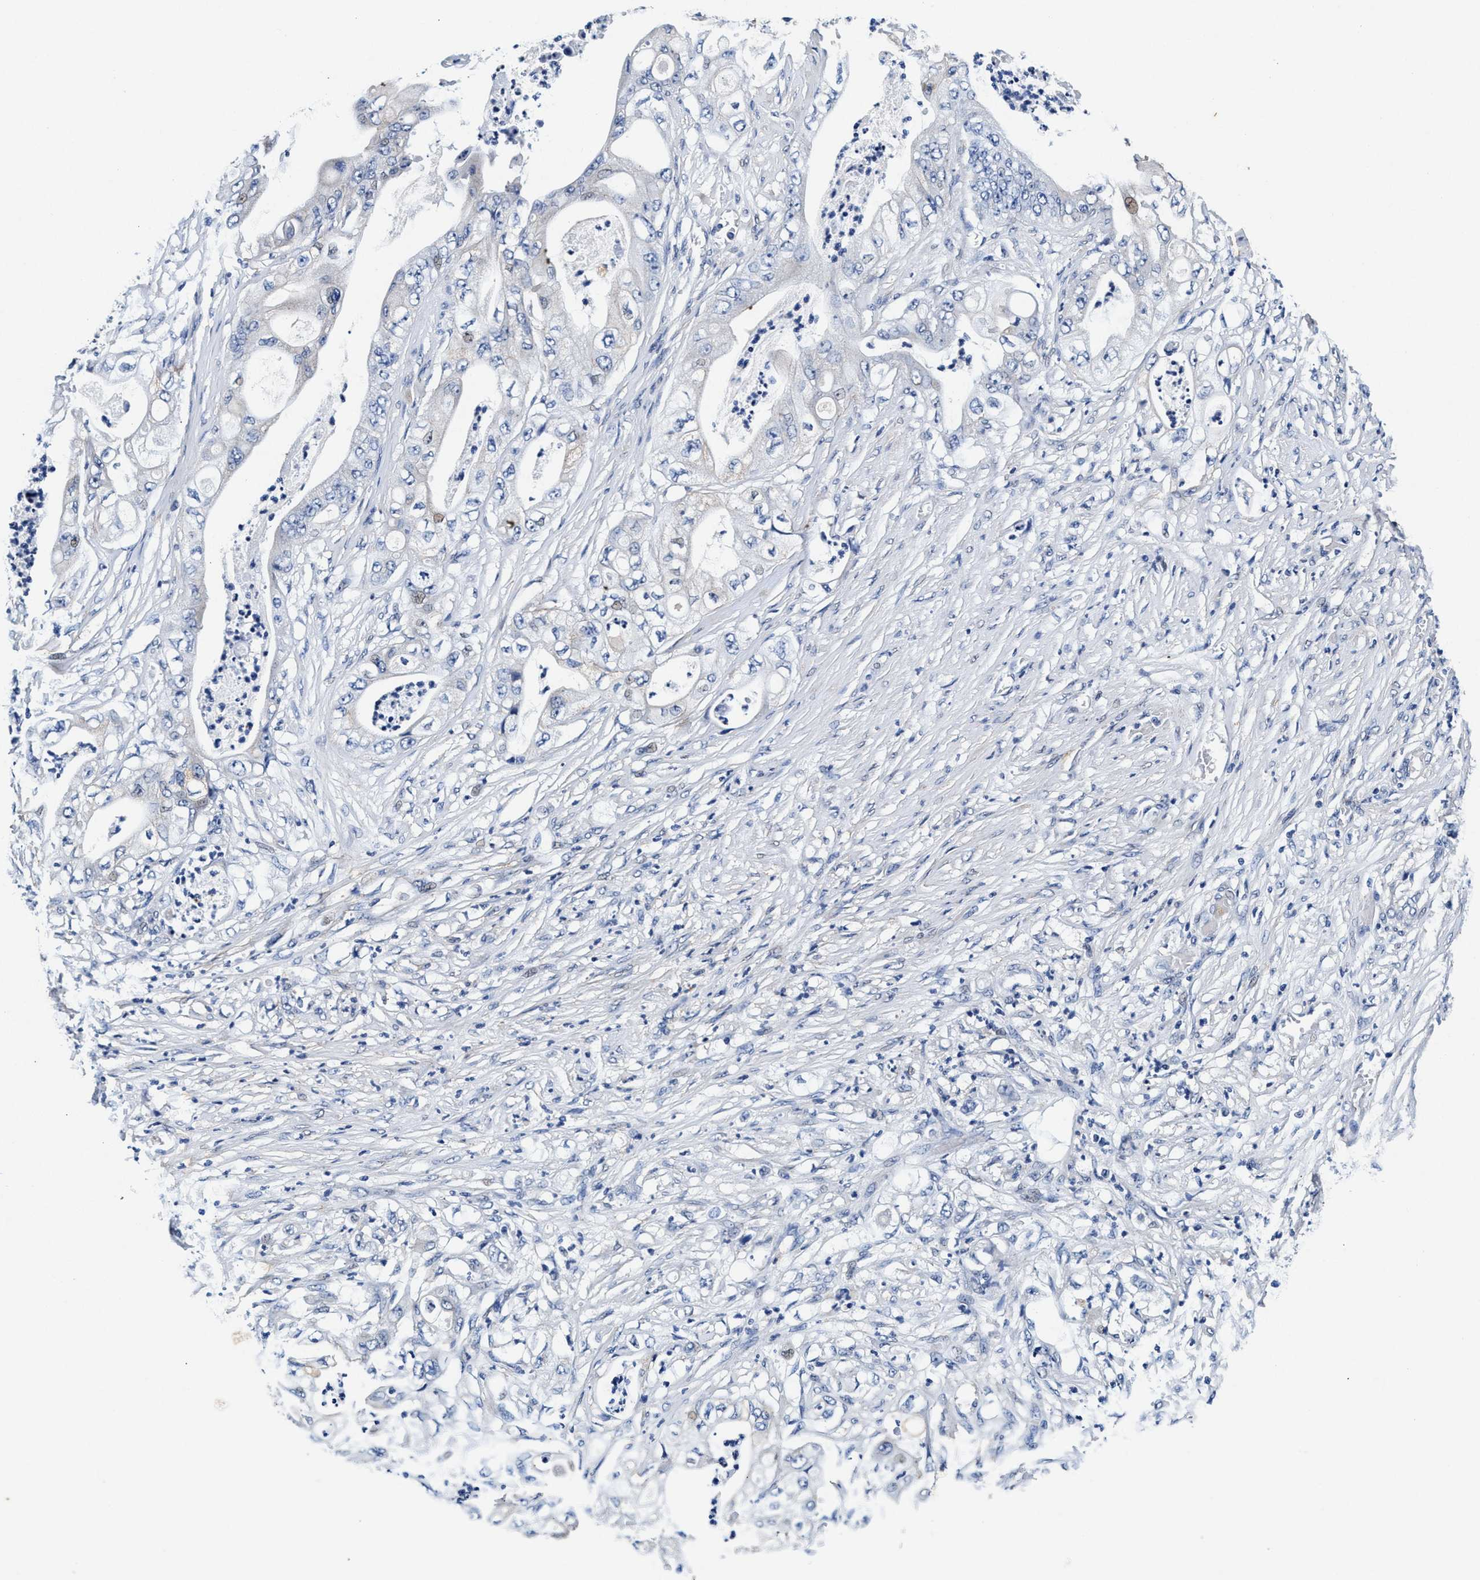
{"staining": {"intensity": "negative", "quantity": "none", "location": "none"}, "tissue": "stomach cancer", "cell_type": "Tumor cells", "image_type": "cancer", "snomed": [{"axis": "morphology", "description": "Adenocarcinoma, NOS"}, {"axis": "topography", "description": "Stomach"}], "caption": "Tumor cells are negative for protein expression in human stomach adenocarcinoma. (Stains: DAB (3,3'-diaminobenzidine) IHC with hematoxylin counter stain, Microscopy: brightfield microscopy at high magnification).", "gene": "SLC8A1", "patient": {"sex": "female", "age": 73}}